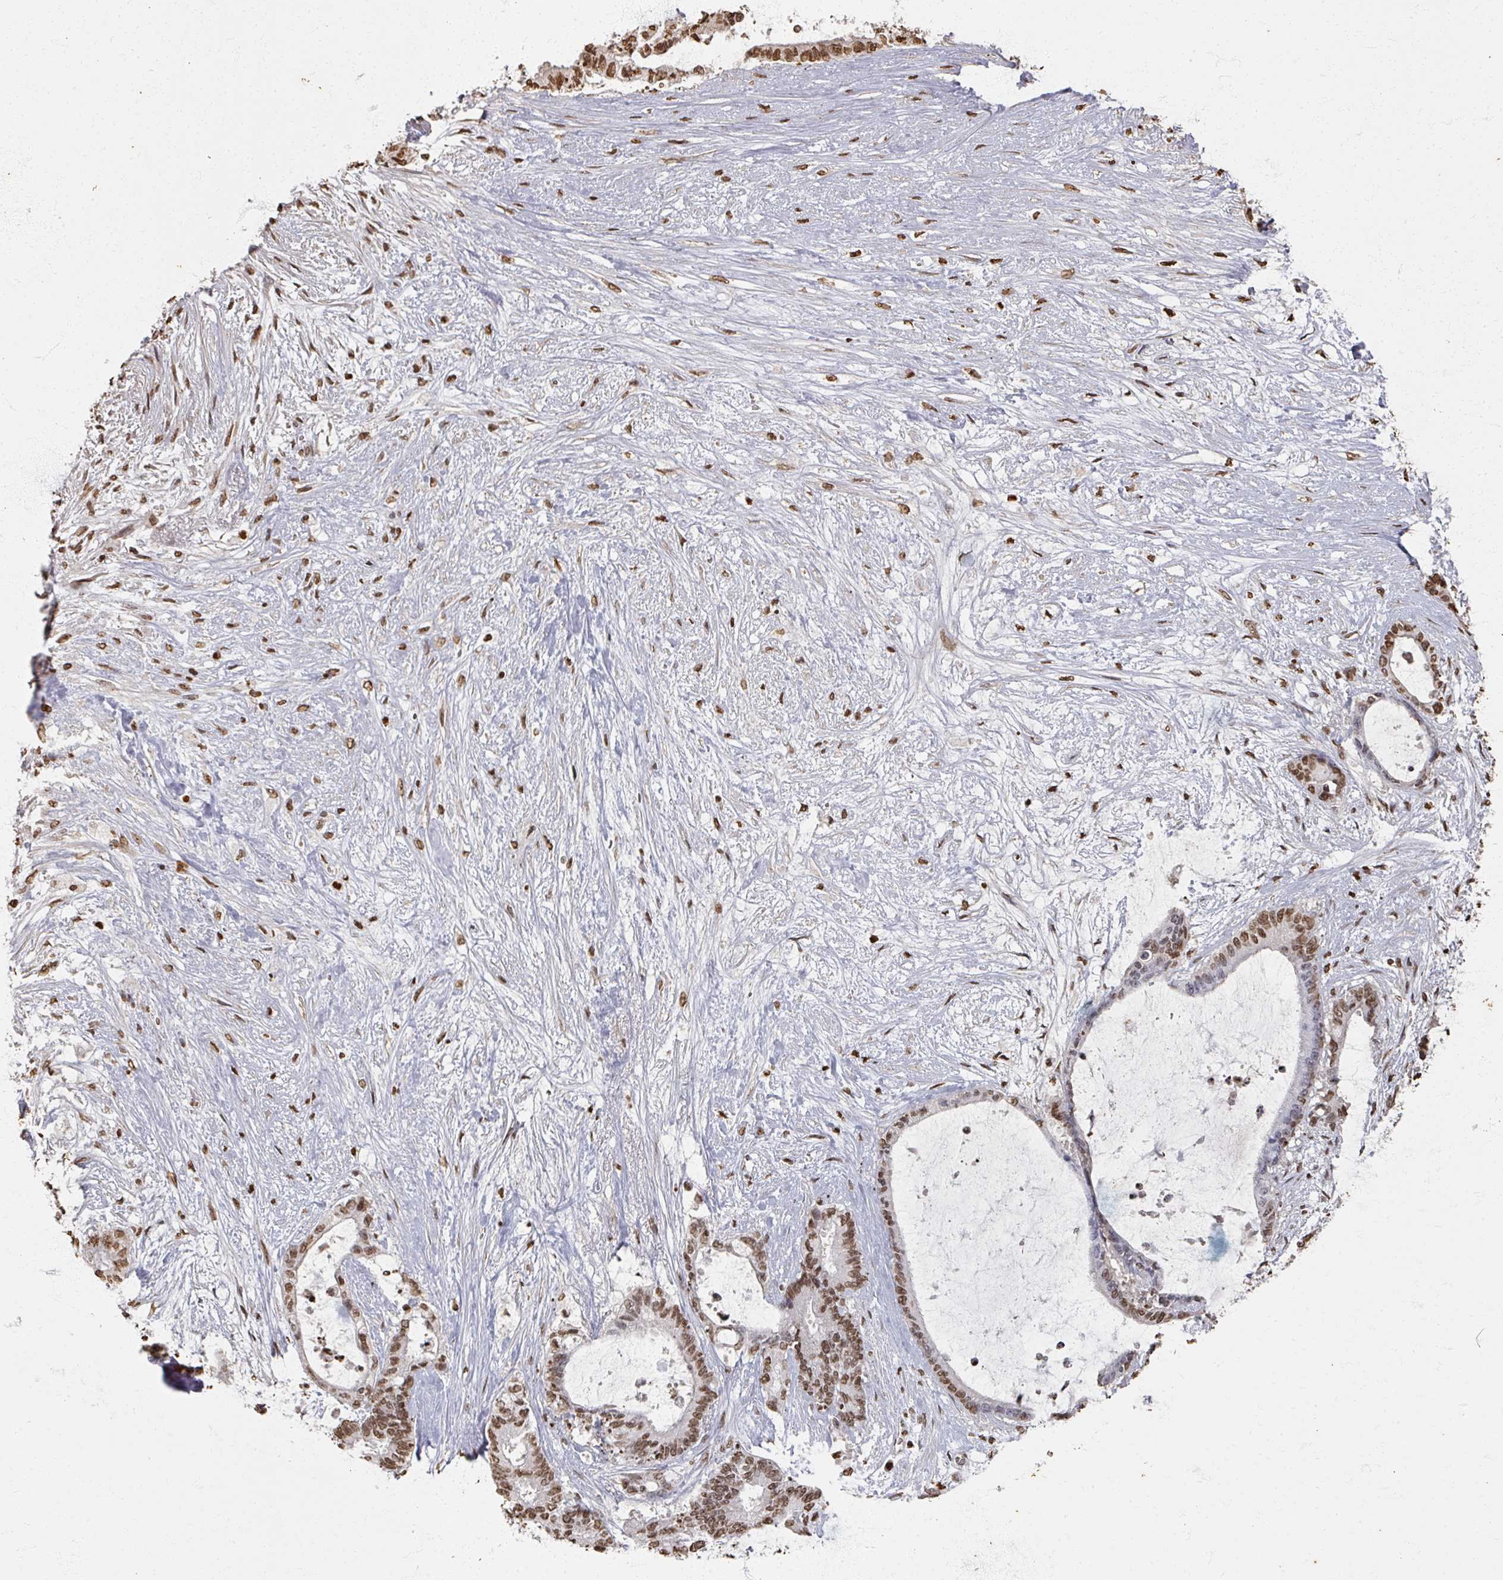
{"staining": {"intensity": "moderate", "quantity": ">75%", "location": "nuclear"}, "tissue": "liver cancer", "cell_type": "Tumor cells", "image_type": "cancer", "snomed": [{"axis": "morphology", "description": "Normal tissue, NOS"}, {"axis": "morphology", "description": "Cholangiocarcinoma"}, {"axis": "topography", "description": "Liver"}, {"axis": "topography", "description": "Peripheral nerve tissue"}], "caption": "Liver cancer (cholangiocarcinoma) tissue exhibits moderate nuclear positivity in approximately >75% of tumor cells, visualized by immunohistochemistry.", "gene": "DCUN1D5", "patient": {"sex": "female", "age": 73}}